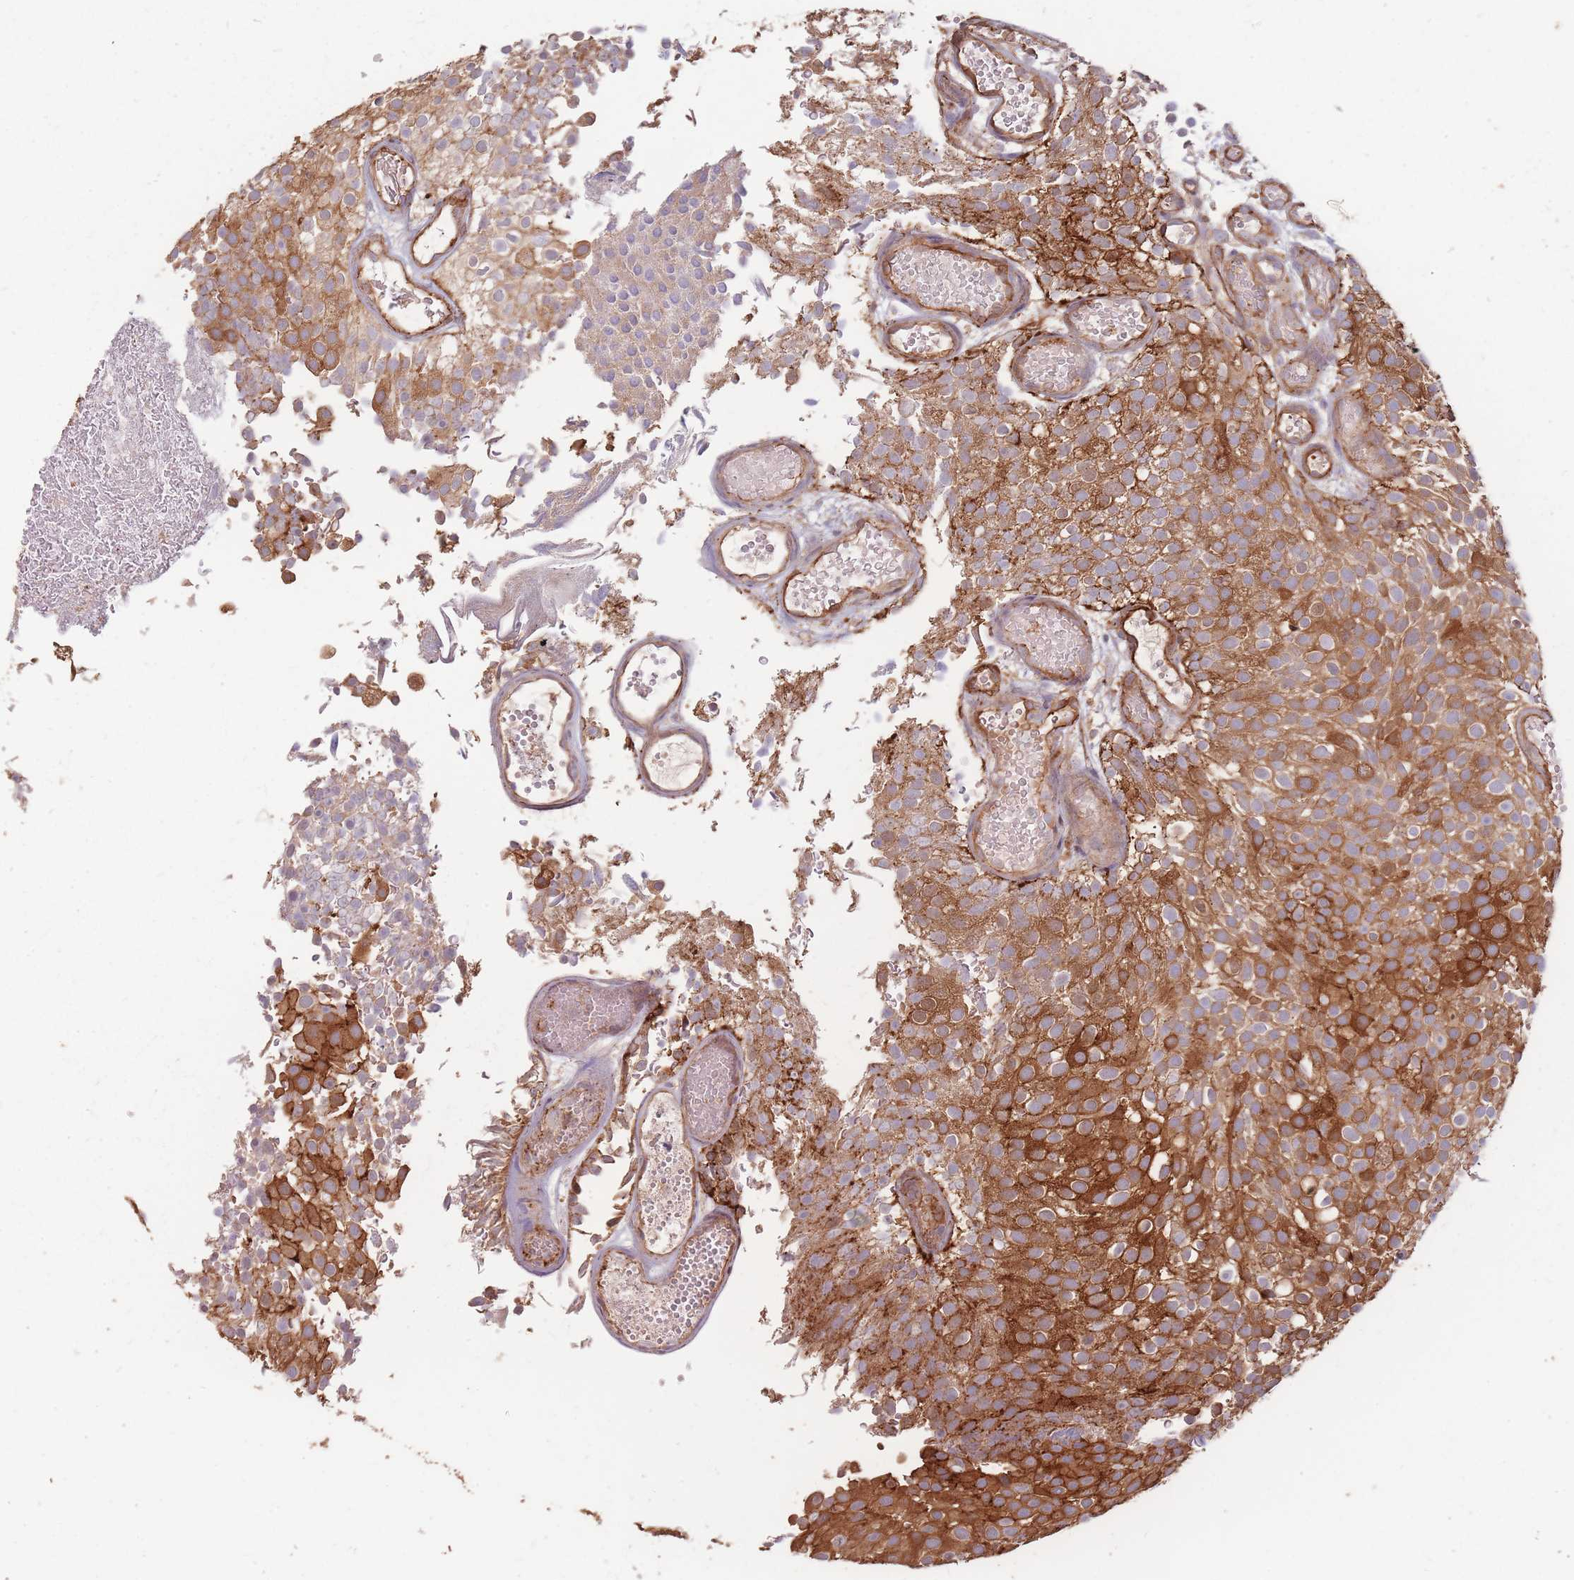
{"staining": {"intensity": "strong", "quantity": ">75%", "location": "cytoplasmic/membranous"}, "tissue": "urothelial cancer", "cell_type": "Tumor cells", "image_type": "cancer", "snomed": [{"axis": "morphology", "description": "Urothelial carcinoma, Low grade"}, {"axis": "topography", "description": "Urinary bladder"}], "caption": "Protein staining displays strong cytoplasmic/membranous positivity in approximately >75% of tumor cells in low-grade urothelial carcinoma.", "gene": "PLS3", "patient": {"sex": "male", "age": 78}}